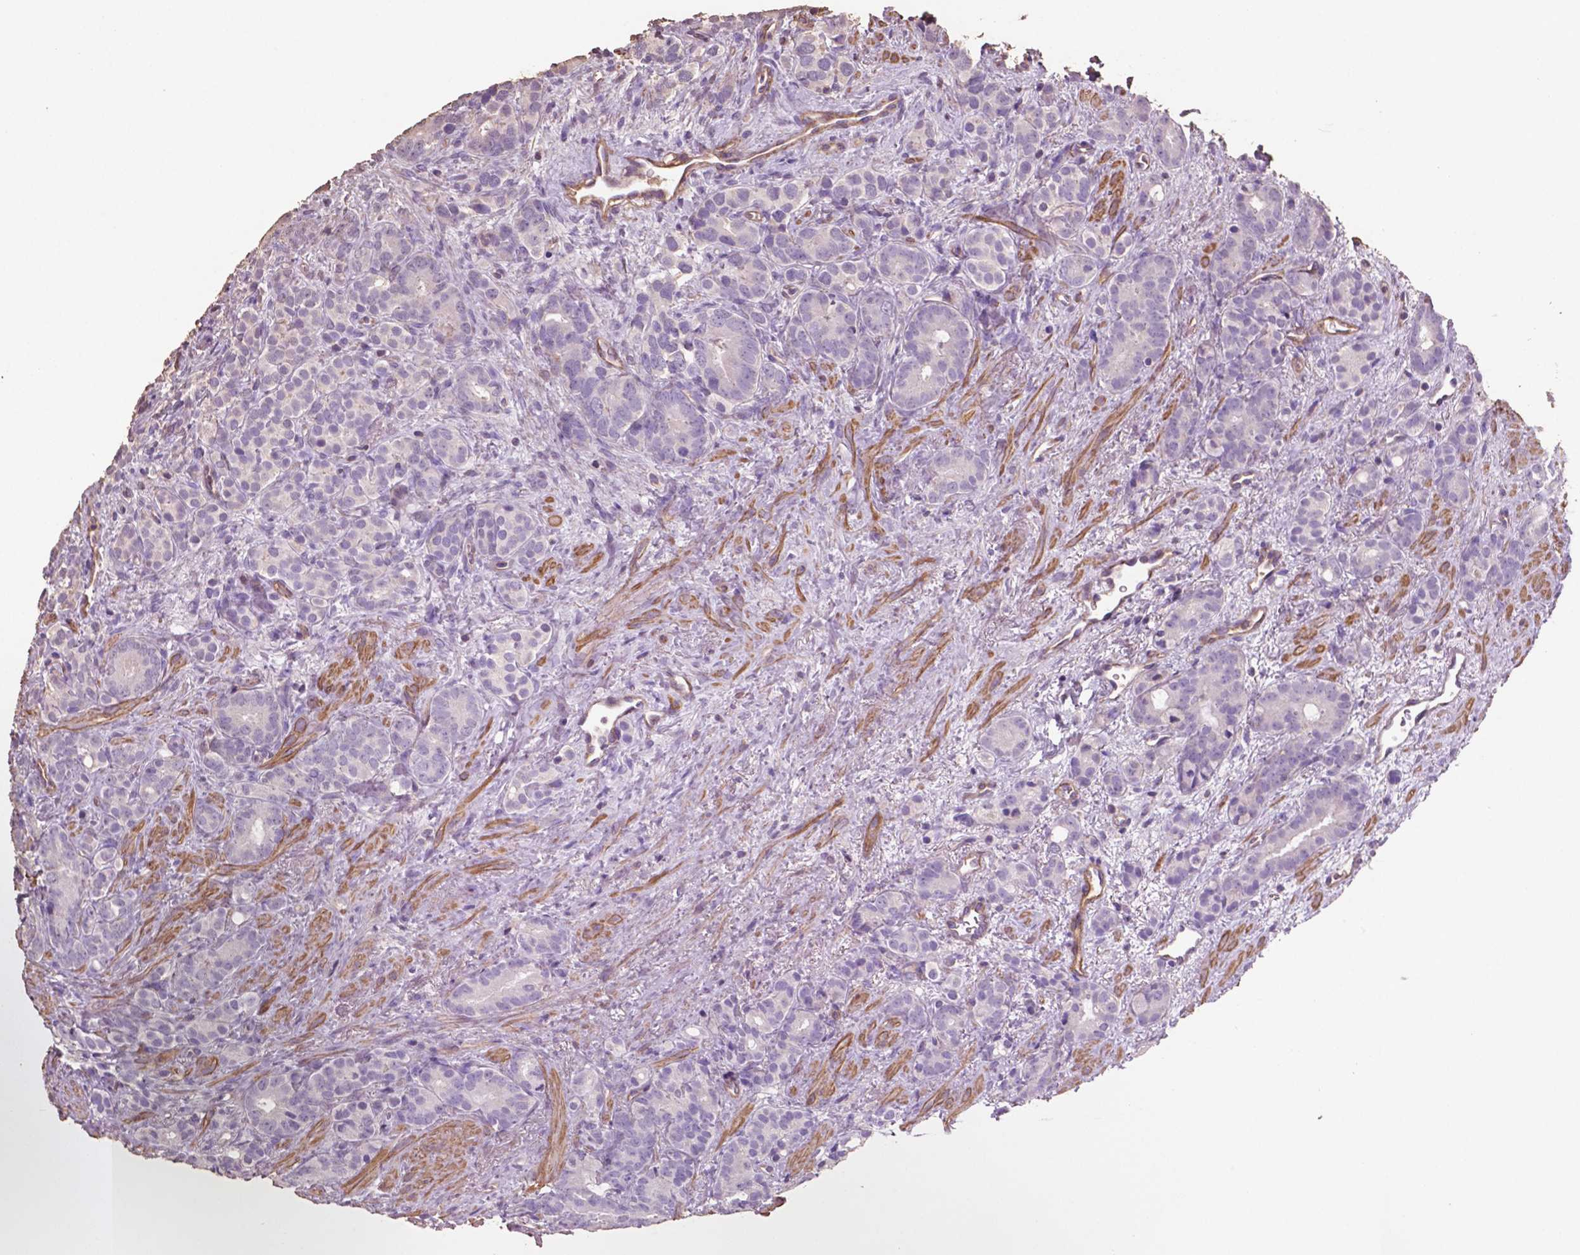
{"staining": {"intensity": "negative", "quantity": "none", "location": "none"}, "tissue": "prostate cancer", "cell_type": "Tumor cells", "image_type": "cancer", "snomed": [{"axis": "morphology", "description": "Adenocarcinoma, High grade"}, {"axis": "topography", "description": "Prostate"}], "caption": "The micrograph exhibits no significant positivity in tumor cells of prostate cancer.", "gene": "COMMD4", "patient": {"sex": "male", "age": 84}}